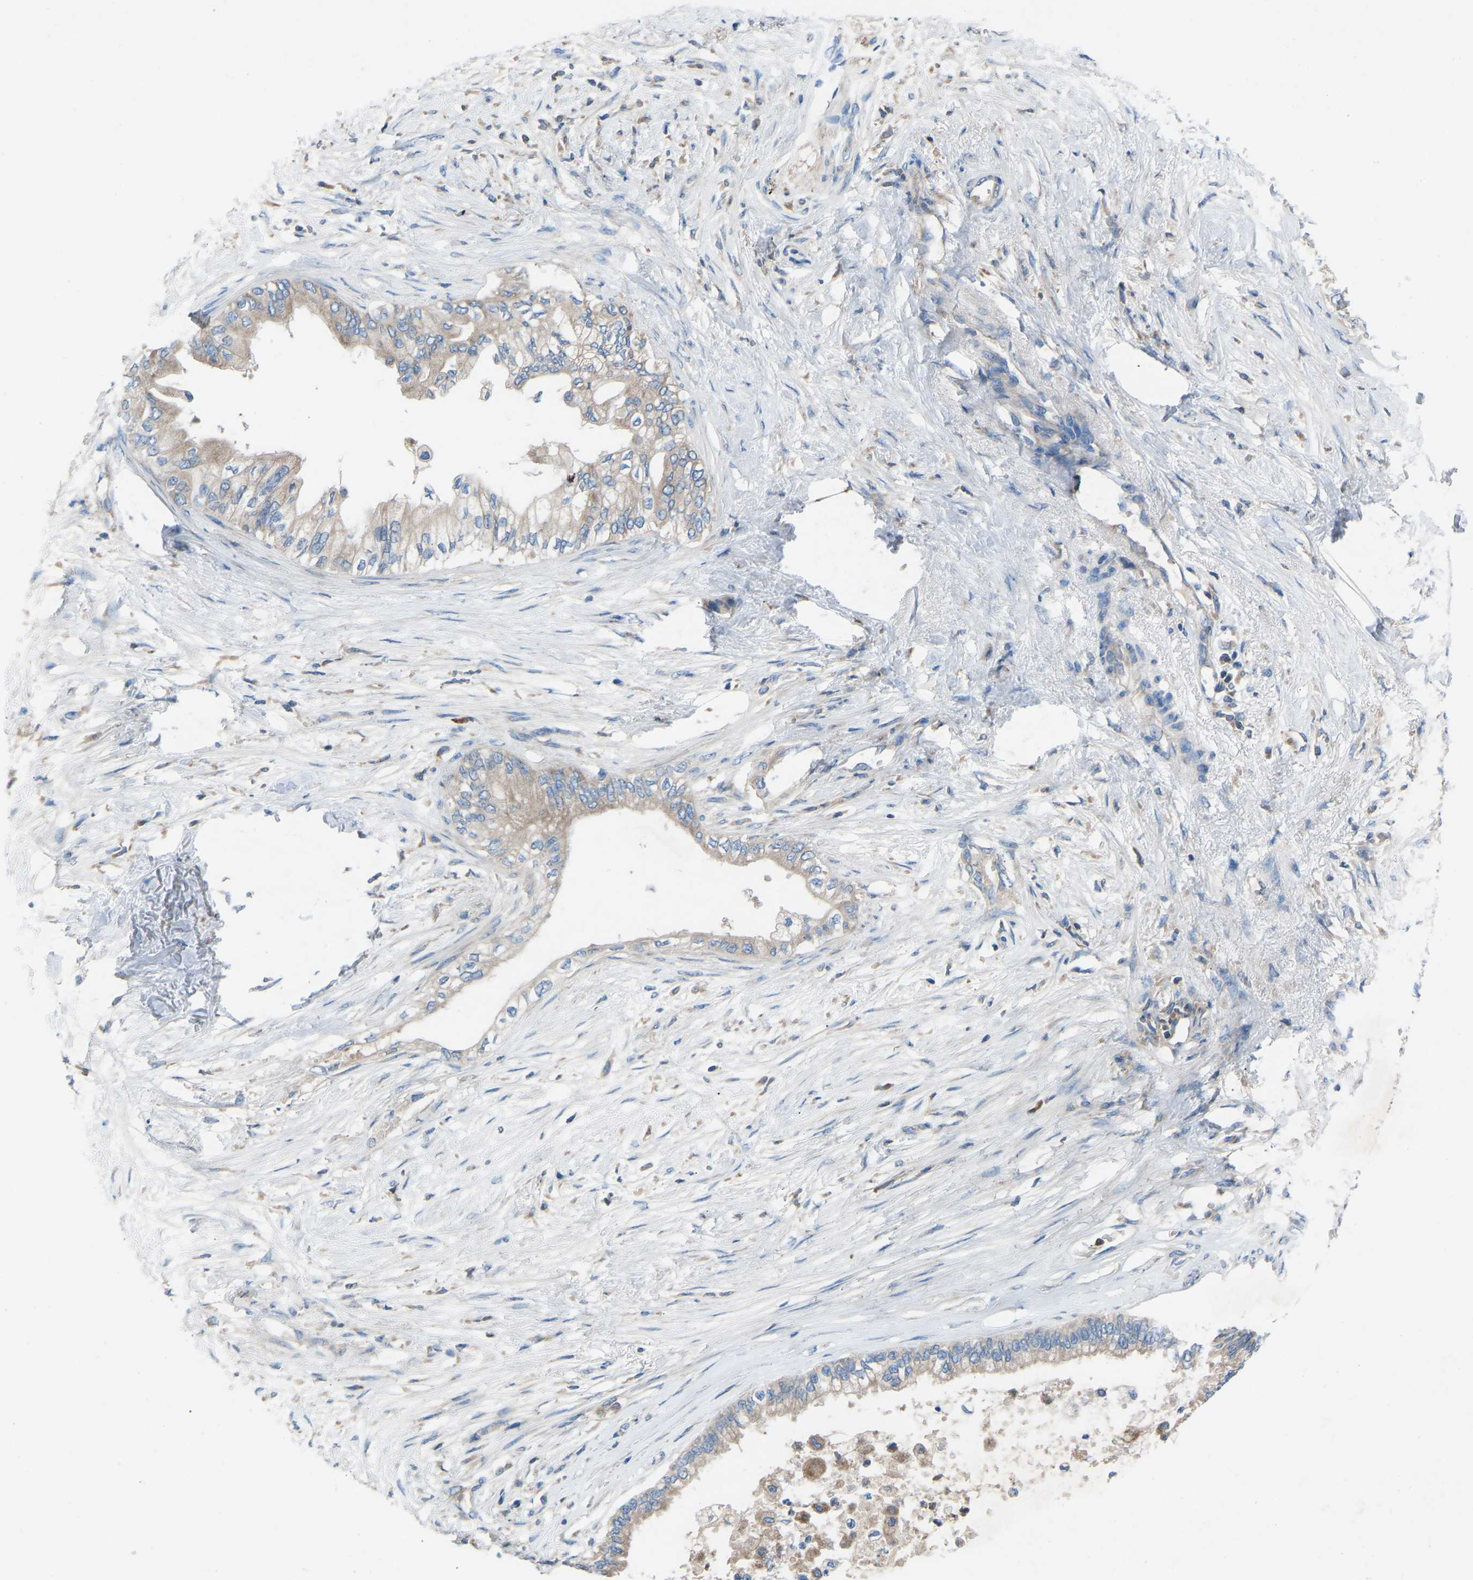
{"staining": {"intensity": "weak", "quantity": "25%-75%", "location": "cytoplasmic/membranous"}, "tissue": "pancreatic cancer", "cell_type": "Tumor cells", "image_type": "cancer", "snomed": [{"axis": "morphology", "description": "Normal tissue, NOS"}, {"axis": "morphology", "description": "Adenocarcinoma, NOS"}, {"axis": "topography", "description": "Pancreas"}, {"axis": "topography", "description": "Duodenum"}], "caption": "Immunohistochemical staining of human pancreatic cancer displays low levels of weak cytoplasmic/membranous protein expression in about 25%-75% of tumor cells.", "gene": "GRK6", "patient": {"sex": "female", "age": 60}}